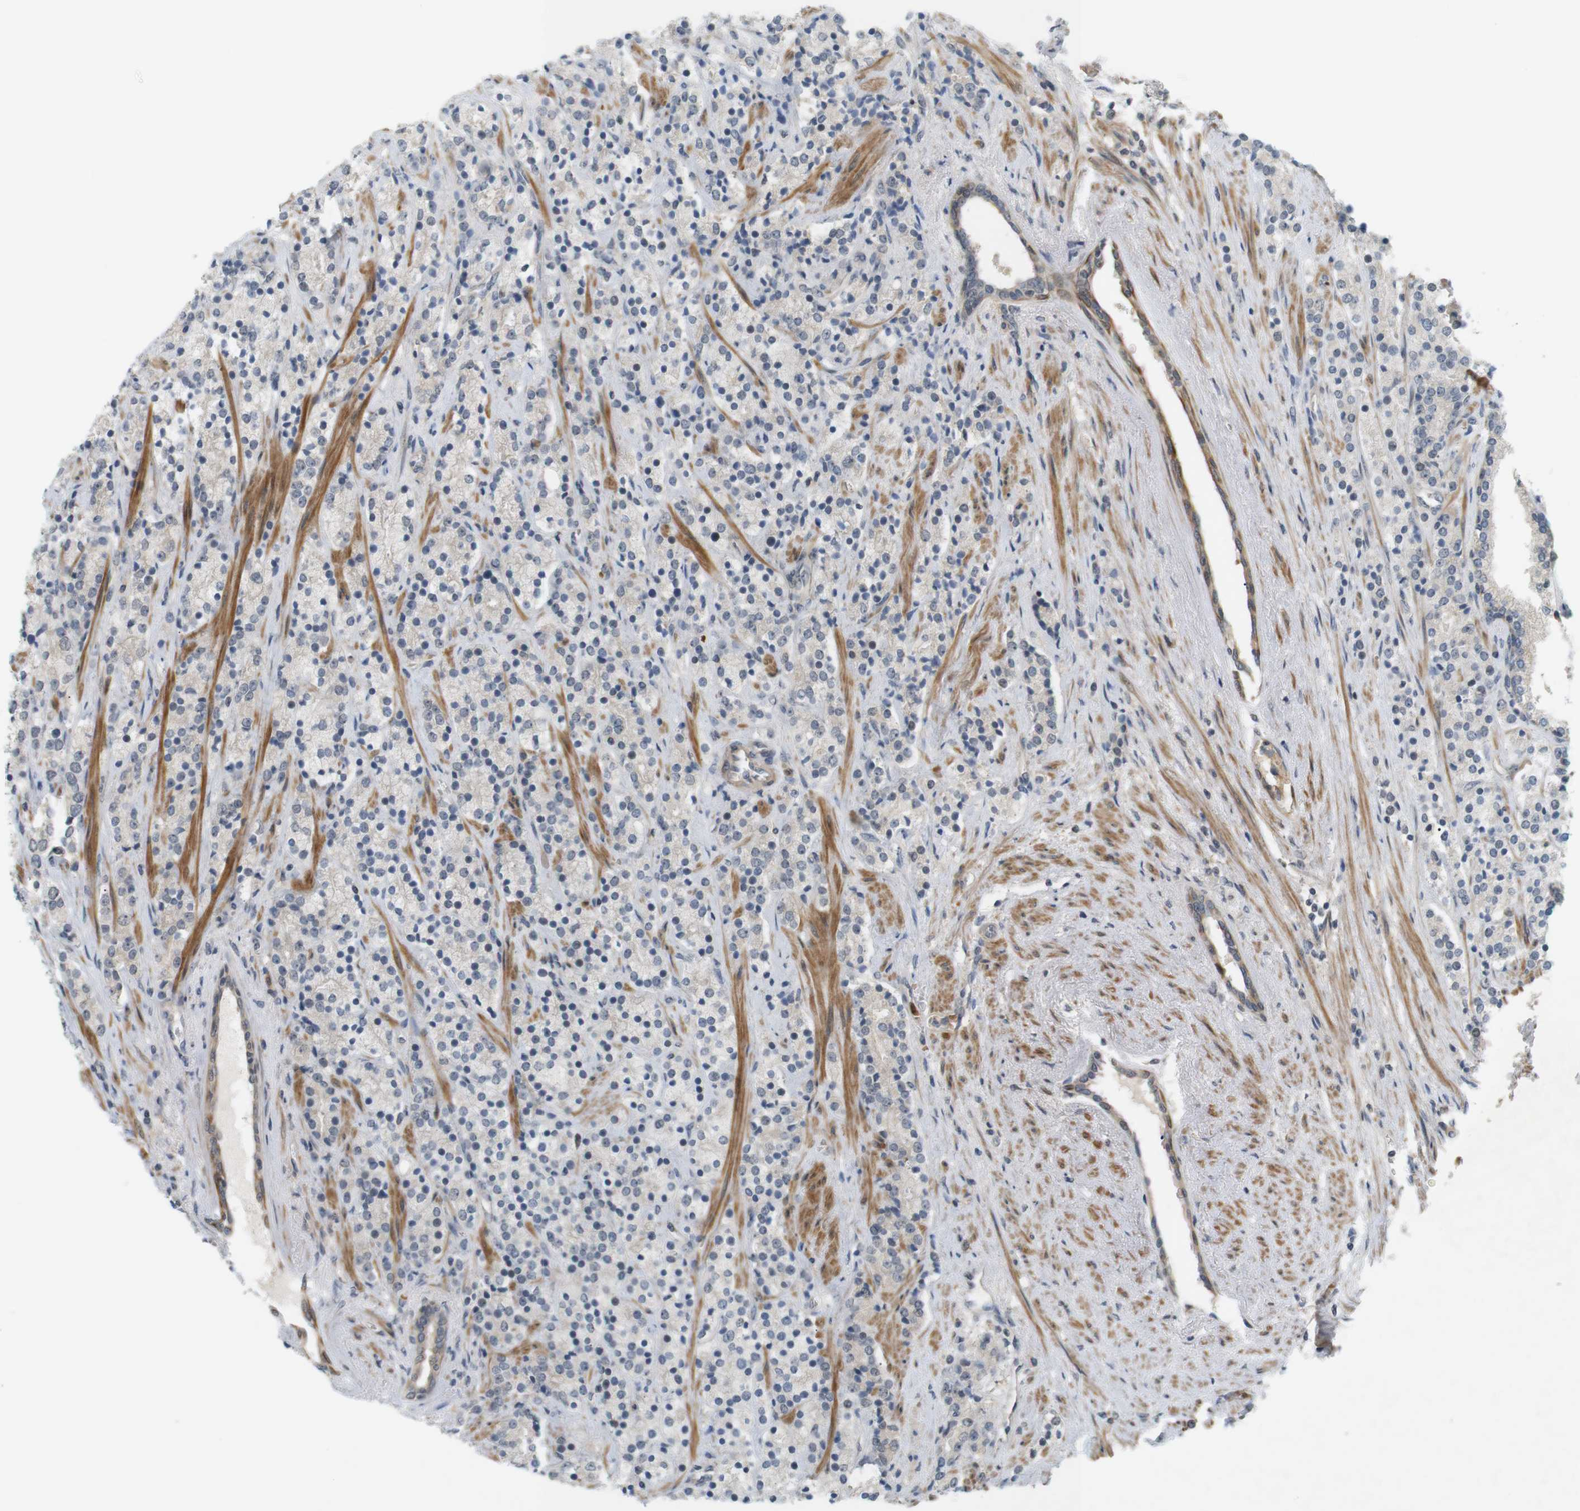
{"staining": {"intensity": "weak", "quantity": "25%-75%", "location": "cytoplasmic/membranous"}, "tissue": "prostate cancer", "cell_type": "Tumor cells", "image_type": "cancer", "snomed": [{"axis": "morphology", "description": "Adenocarcinoma, High grade"}, {"axis": "topography", "description": "Prostate"}], "caption": "High-grade adenocarcinoma (prostate) tissue shows weak cytoplasmic/membranous expression in approximately 25%-75% of tumor cells, visualized by immunohistochemistry. Nuclei are stained in blue.", "gene": "SOCS6", "patient": {"sex": "male", "age": 71}}